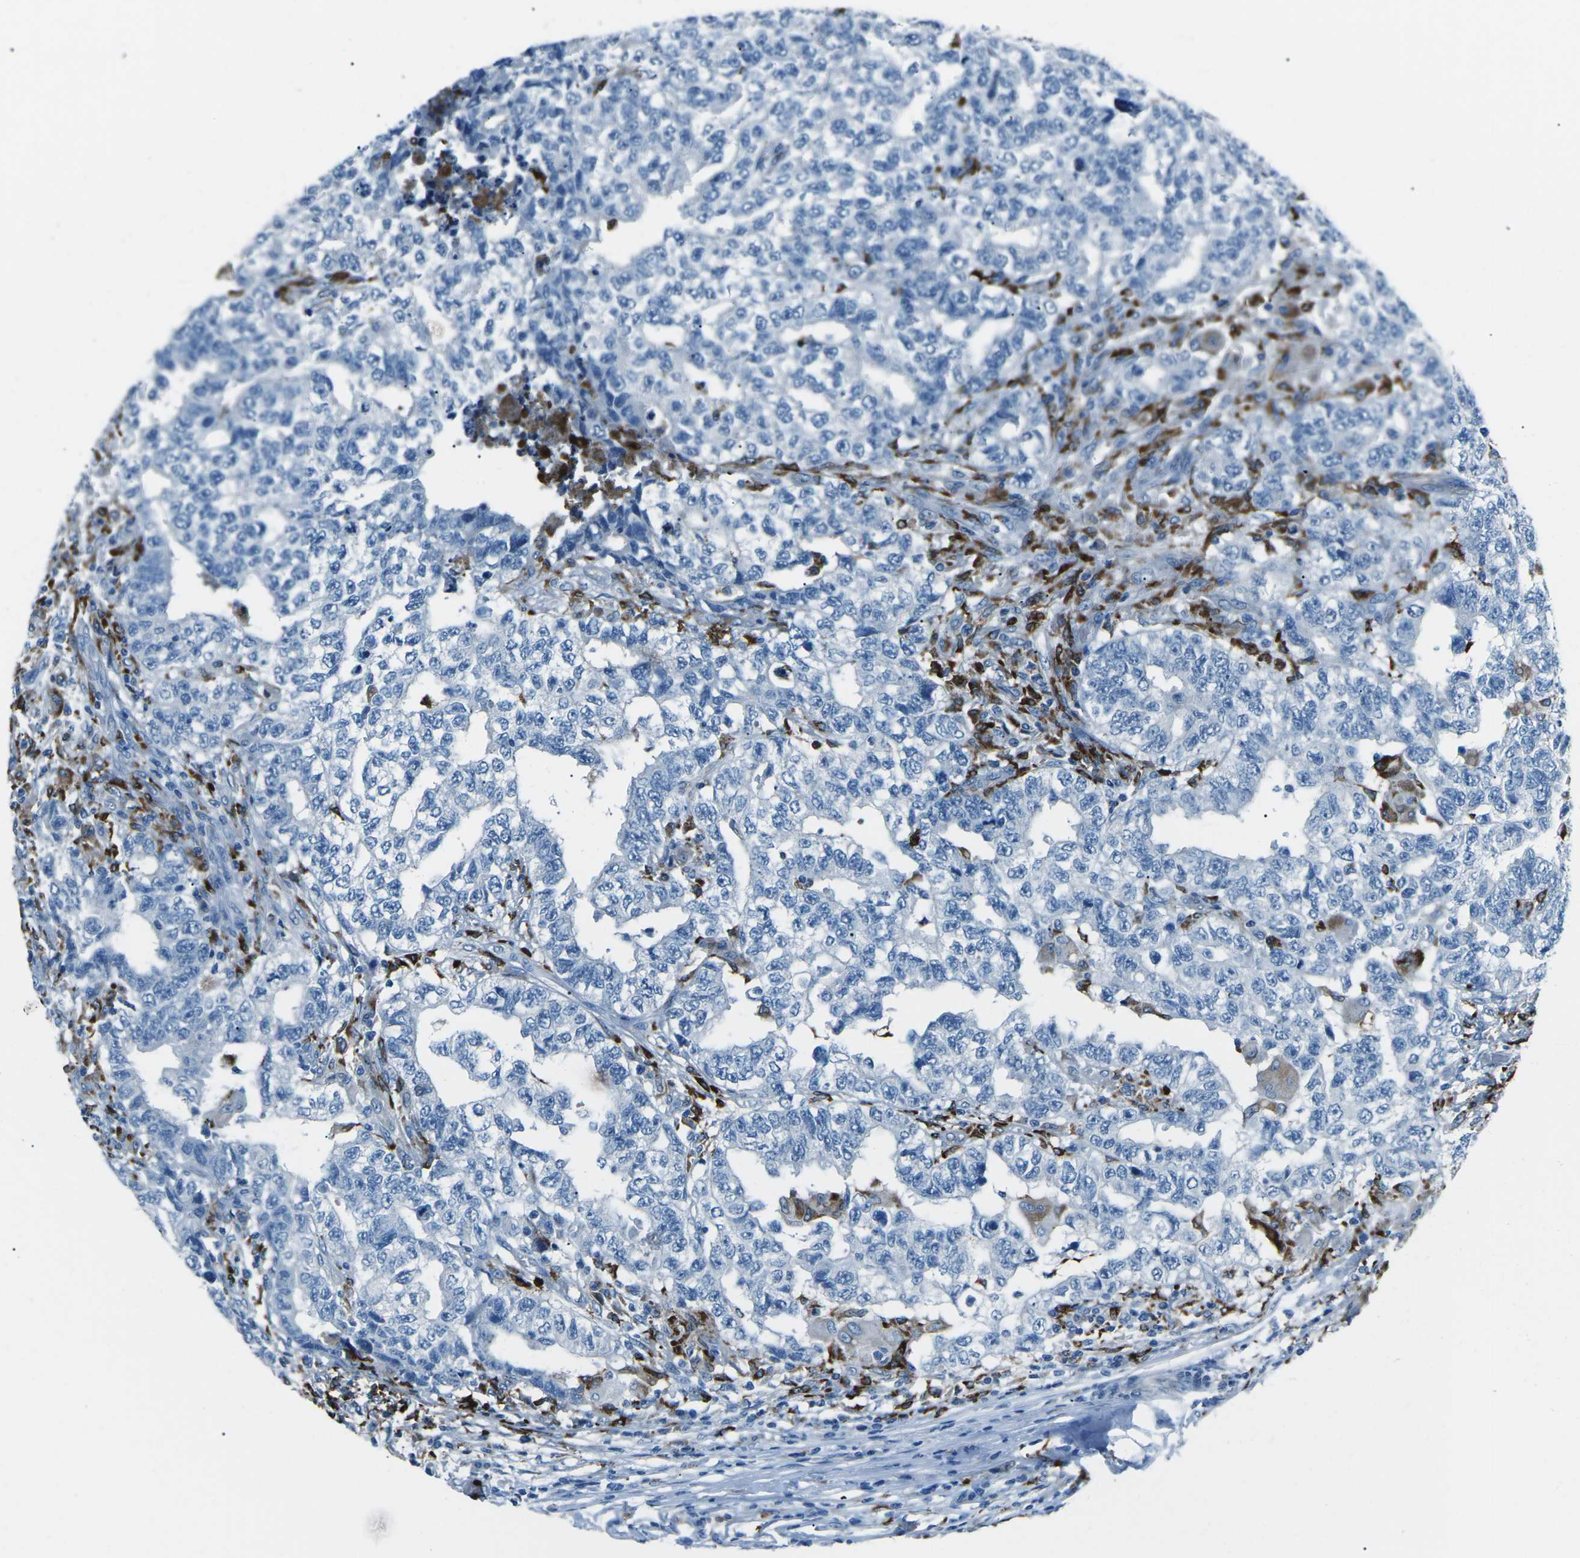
{"staining": {"intensity": "negative", "quantity": "none", "location": "none"}, "tissue": "testis cancer", "cell_type": "Tumor cells", "image_type": "cancer", "snomed": [{"axis": "morphology", "description": "Carcinoma, Embryonal, NOS"}, {"axis": "topography", "description": "Testis"}], "caption": "Histopathology image shows no significant protein staining in tumor cells of embryonal carcinoma (testis).", "gene": "FCN1", "patient": {"sex": "male", "age": 21}}